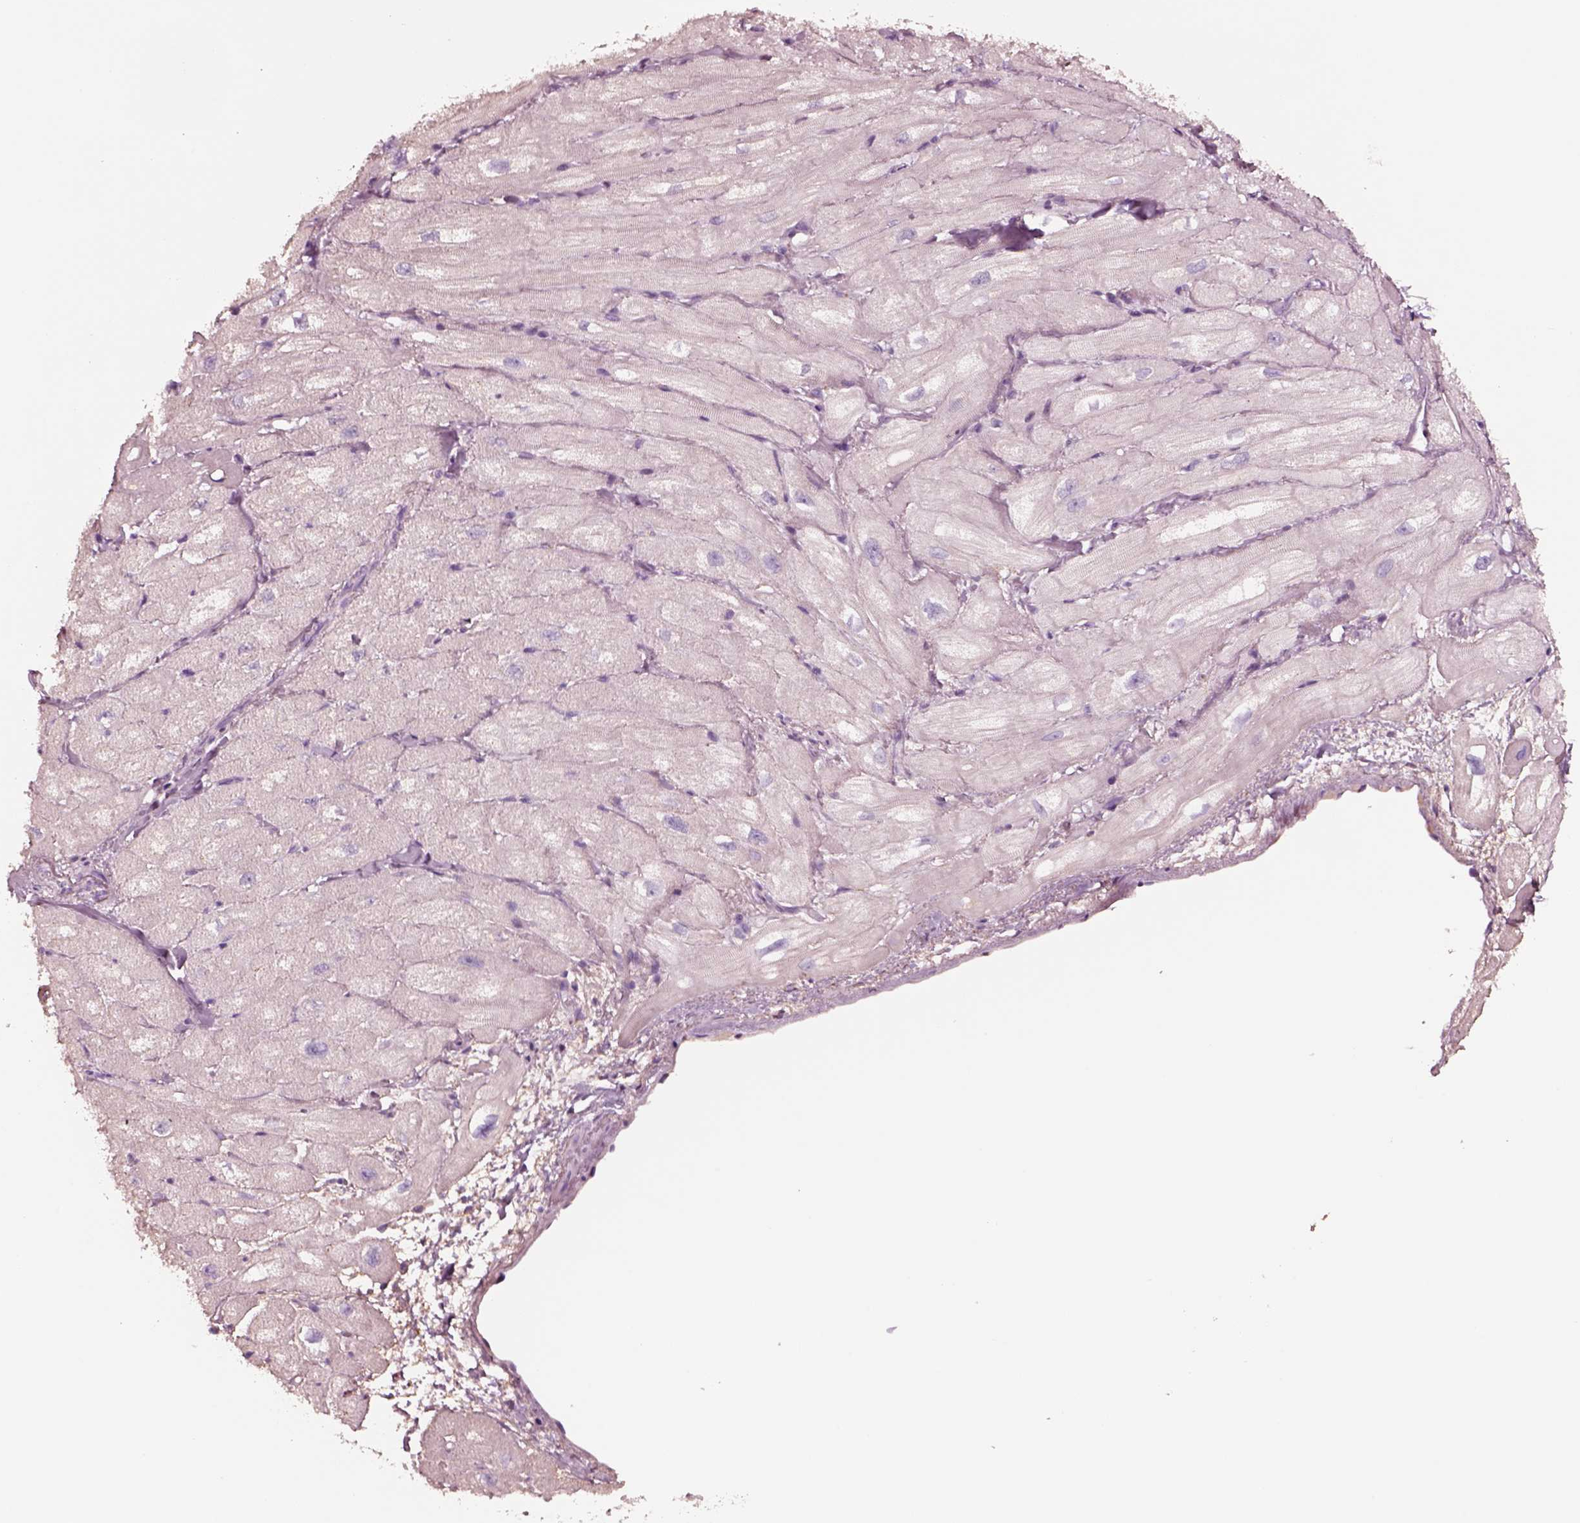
{"staining": {"intensity": "negative", "quantity": "none", "location": "none"}, "tissue": "heart muscle", "cell_type": "Cardiomyocytes", "image_type": "normal", "snomed": [{"axis": "morphology", "description": "Normal tissue, NOS"}, {"axis": "topography", "description": "Heart"}], "caption": "The histopathology image displays no staining of cardiomyocytes in unremarkable heart muscle.", "gene": "NMRK2", "patient": {"sex": "male", "age": 60}}